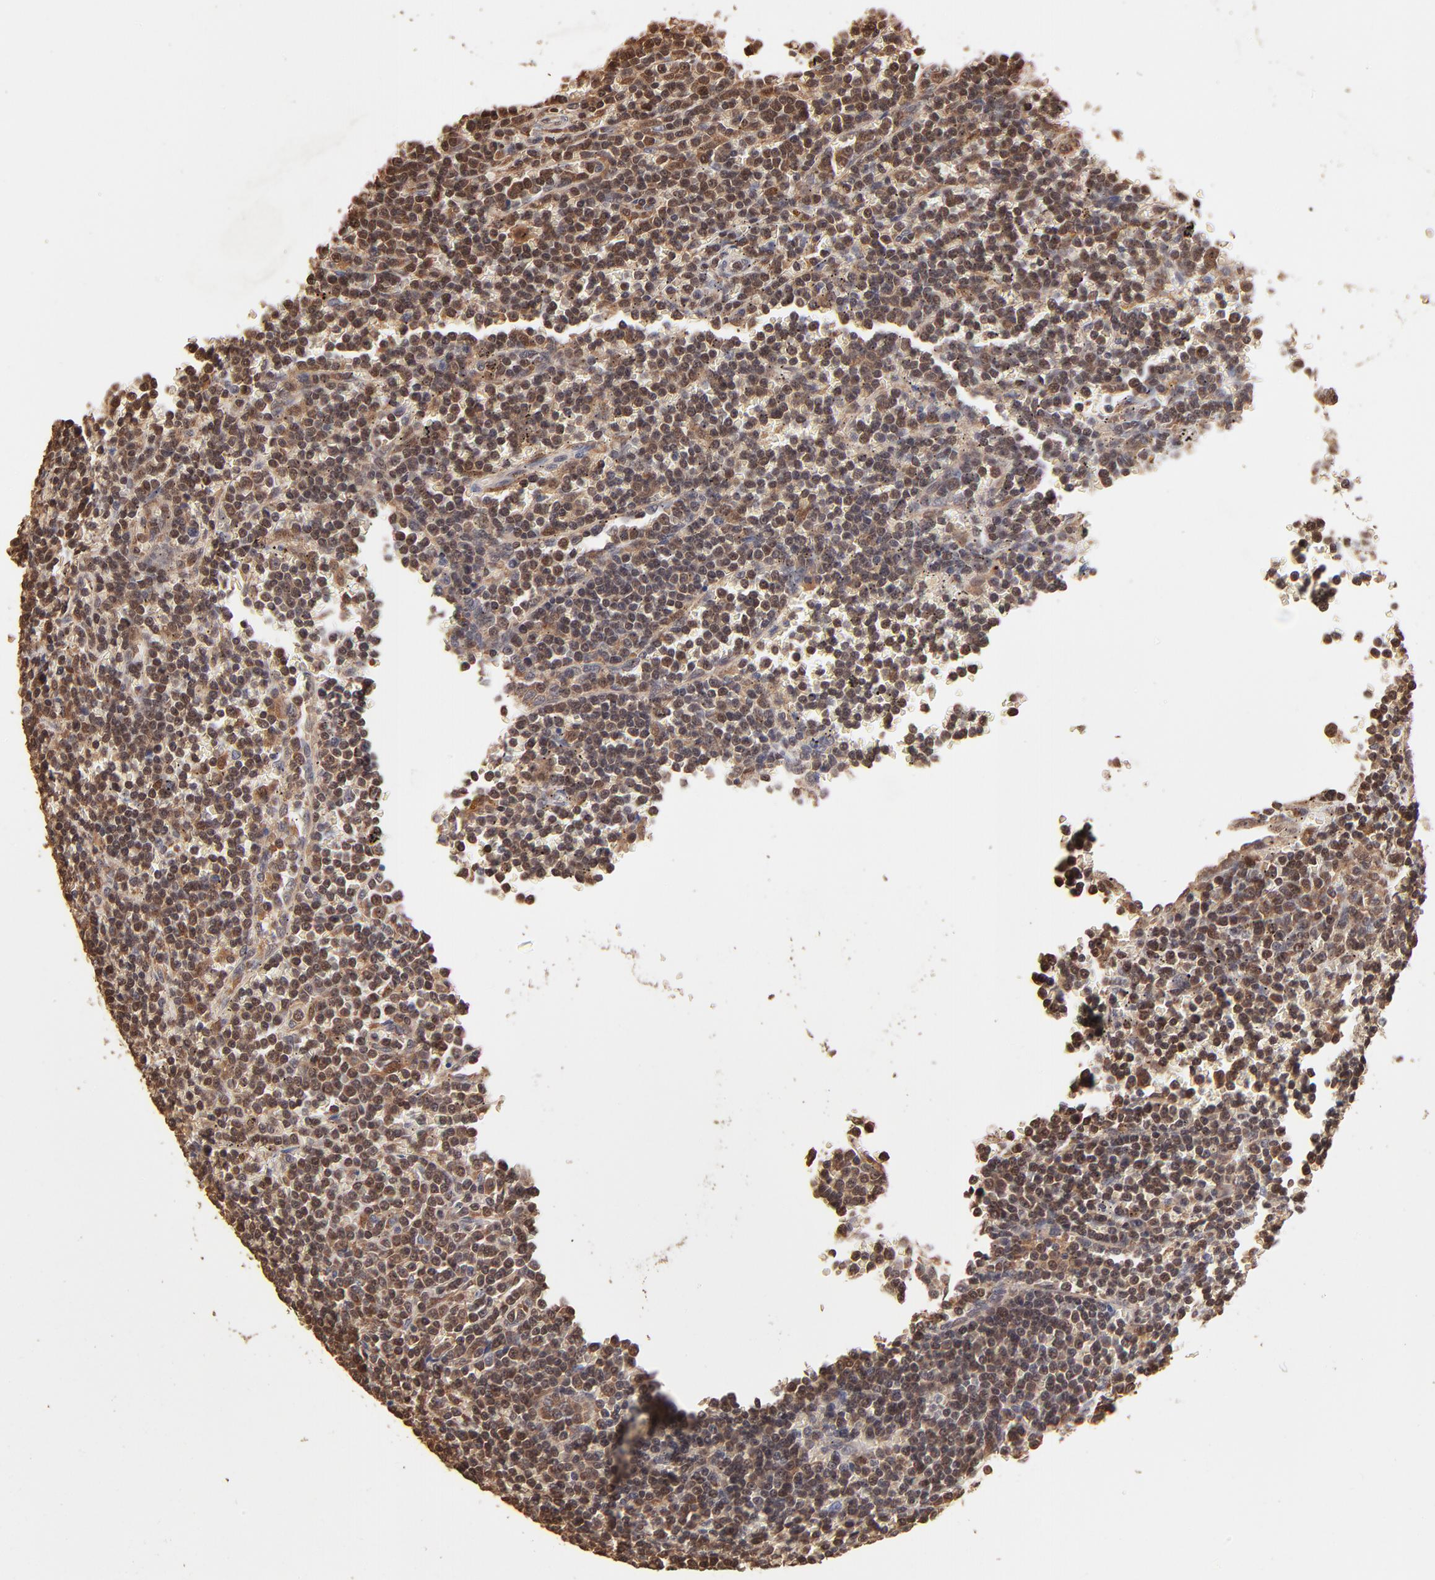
{"staining": {"intensity": "weak", "quantity": ">75%", "location": "nuclear"}, "tissue": "lymphoma", "cell_type": "Tumor cells", "image_type": "cancer", "snomed": [{"axis": "morphology", "description": "Malignant lymphoma, non-Hodgkin's type, Low grade"}, {"axis": "topography", "description": "Spleen"}], "caption": "Immunohistochemical staining of human lymphoma displays weak nuclear protein staining in approximately >75% of tumor cells. The staining is performed using DAB brown chromogen to label protein expression. The nuclei are counter-stained blue using hematoxylin.", "gene": "CASP1", "patient": {"sex": "male", "age": 80}}